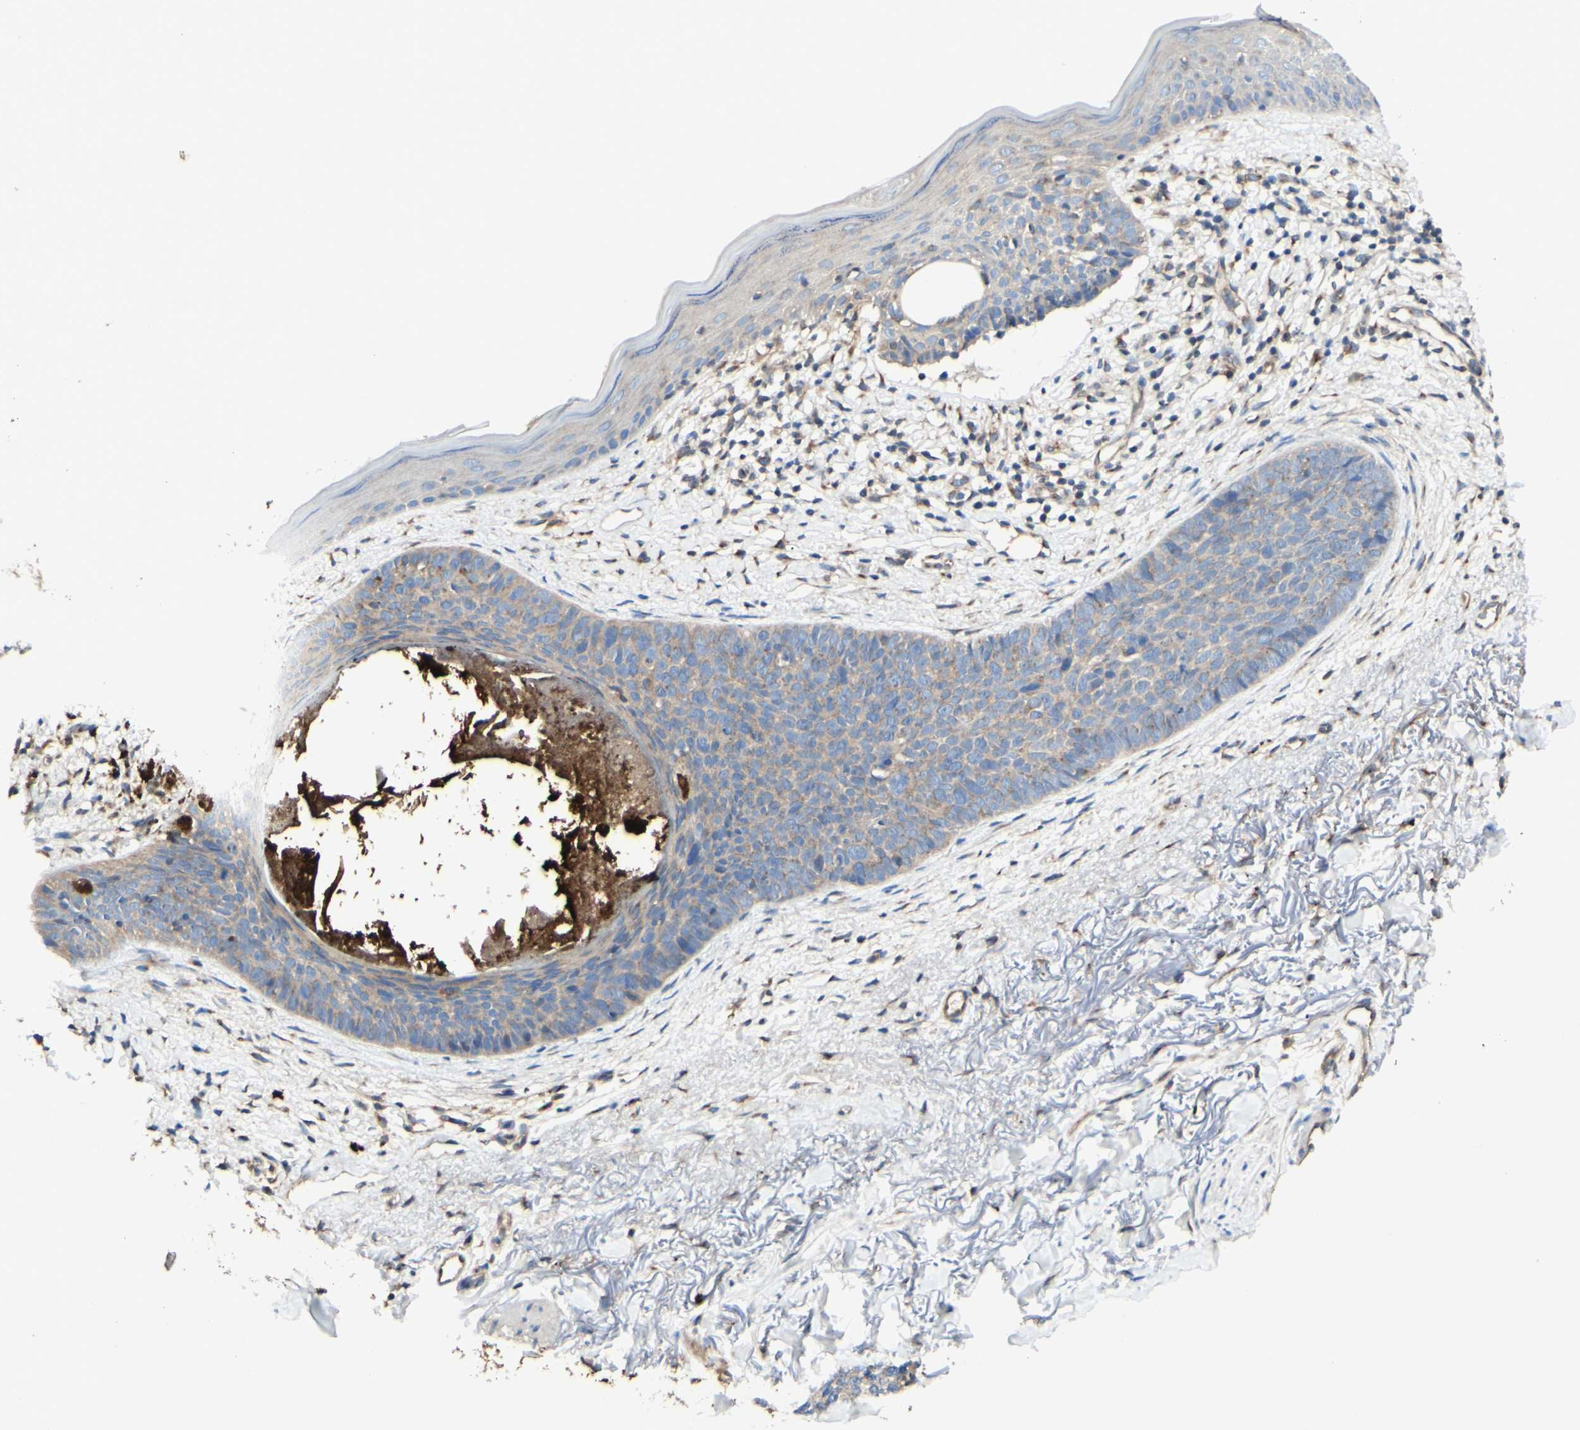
{"staining": {"intensity": "weak", "quantity": ">75%", "location": "cytoplasmic/membranous"}, "tissue": "skin cancer", "cell_type": "Tumor cells", "image_type": "cancer", "snomed": [{"axis": "morphology", "description": "Basal cell carcinoma"}, {"axis": "topography", "description": "Skin"}], "caption": "Basal cell carcinoma (skin) stained with DAB (3,3'-diaminobenzidine) immunohistochemistry reveals low levels of weak cytoplasmic/membranous positivity in about >75% of tumor cells. (DAB (3,3'-diaminobenzidine) IHC, brown staining for protein, blue staining for nuclei).", "gene": "MTM1", "patient": {"sex": "female", "age": 70}}